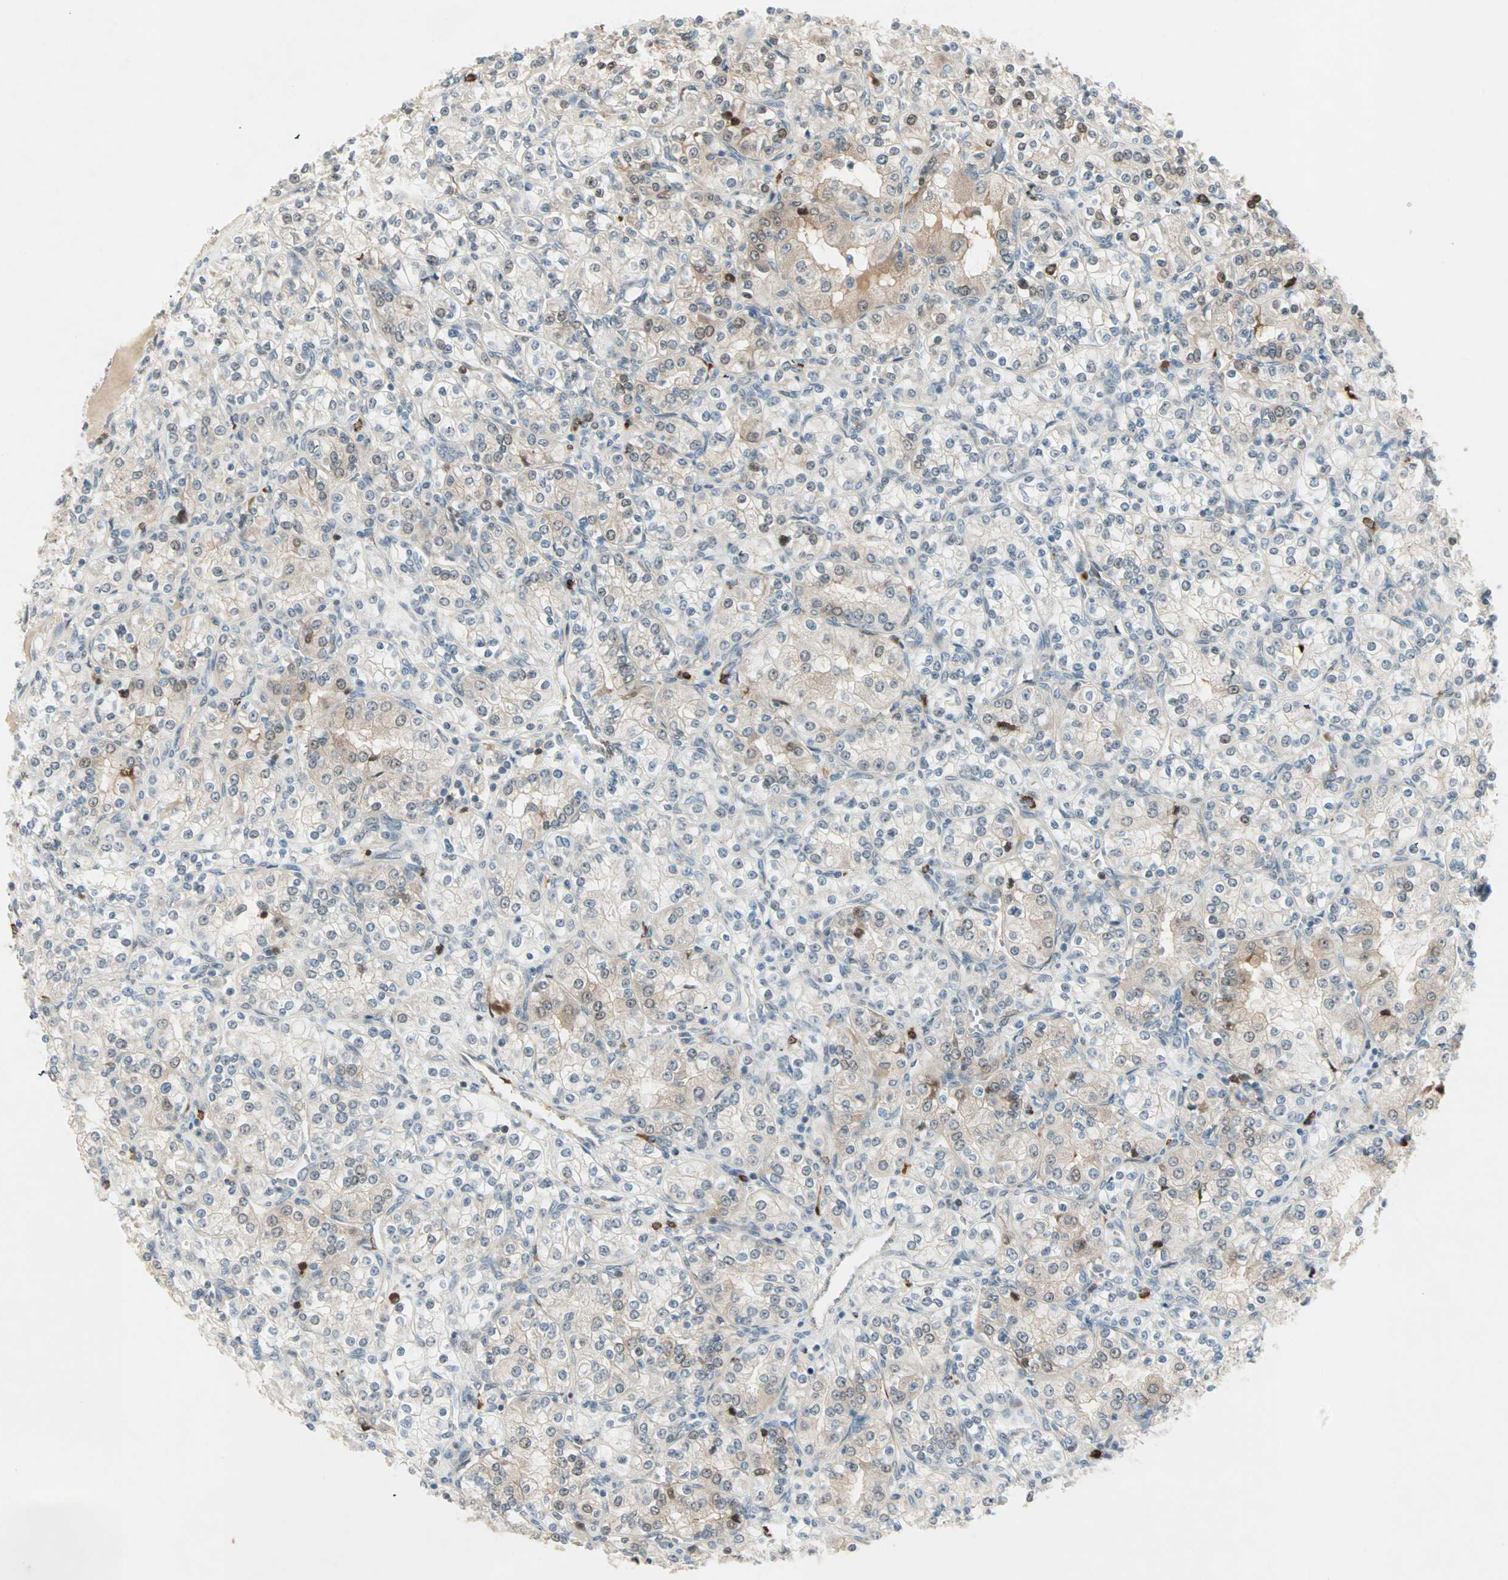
{"staining": {"intensity": "weak", "quantity": "<25%", "location": "cytoplasmic/membranous"}, "tissue": "renal cancer", "cell_type": "Tumor cells", "image_type": "cancer", "snomed": [{"axis": "morphology", "description": "Adenocarcinoma, NOS"}, {"axis": "topography", "description": "Kidney"}], "caption": "This is an immunohistochemistry (IHC) histopathology image of human renal adenocarcinoma. There is no expression in tumor cells.", "gene": "RTL6", "patient": {"sex": "male", "age": 77}}